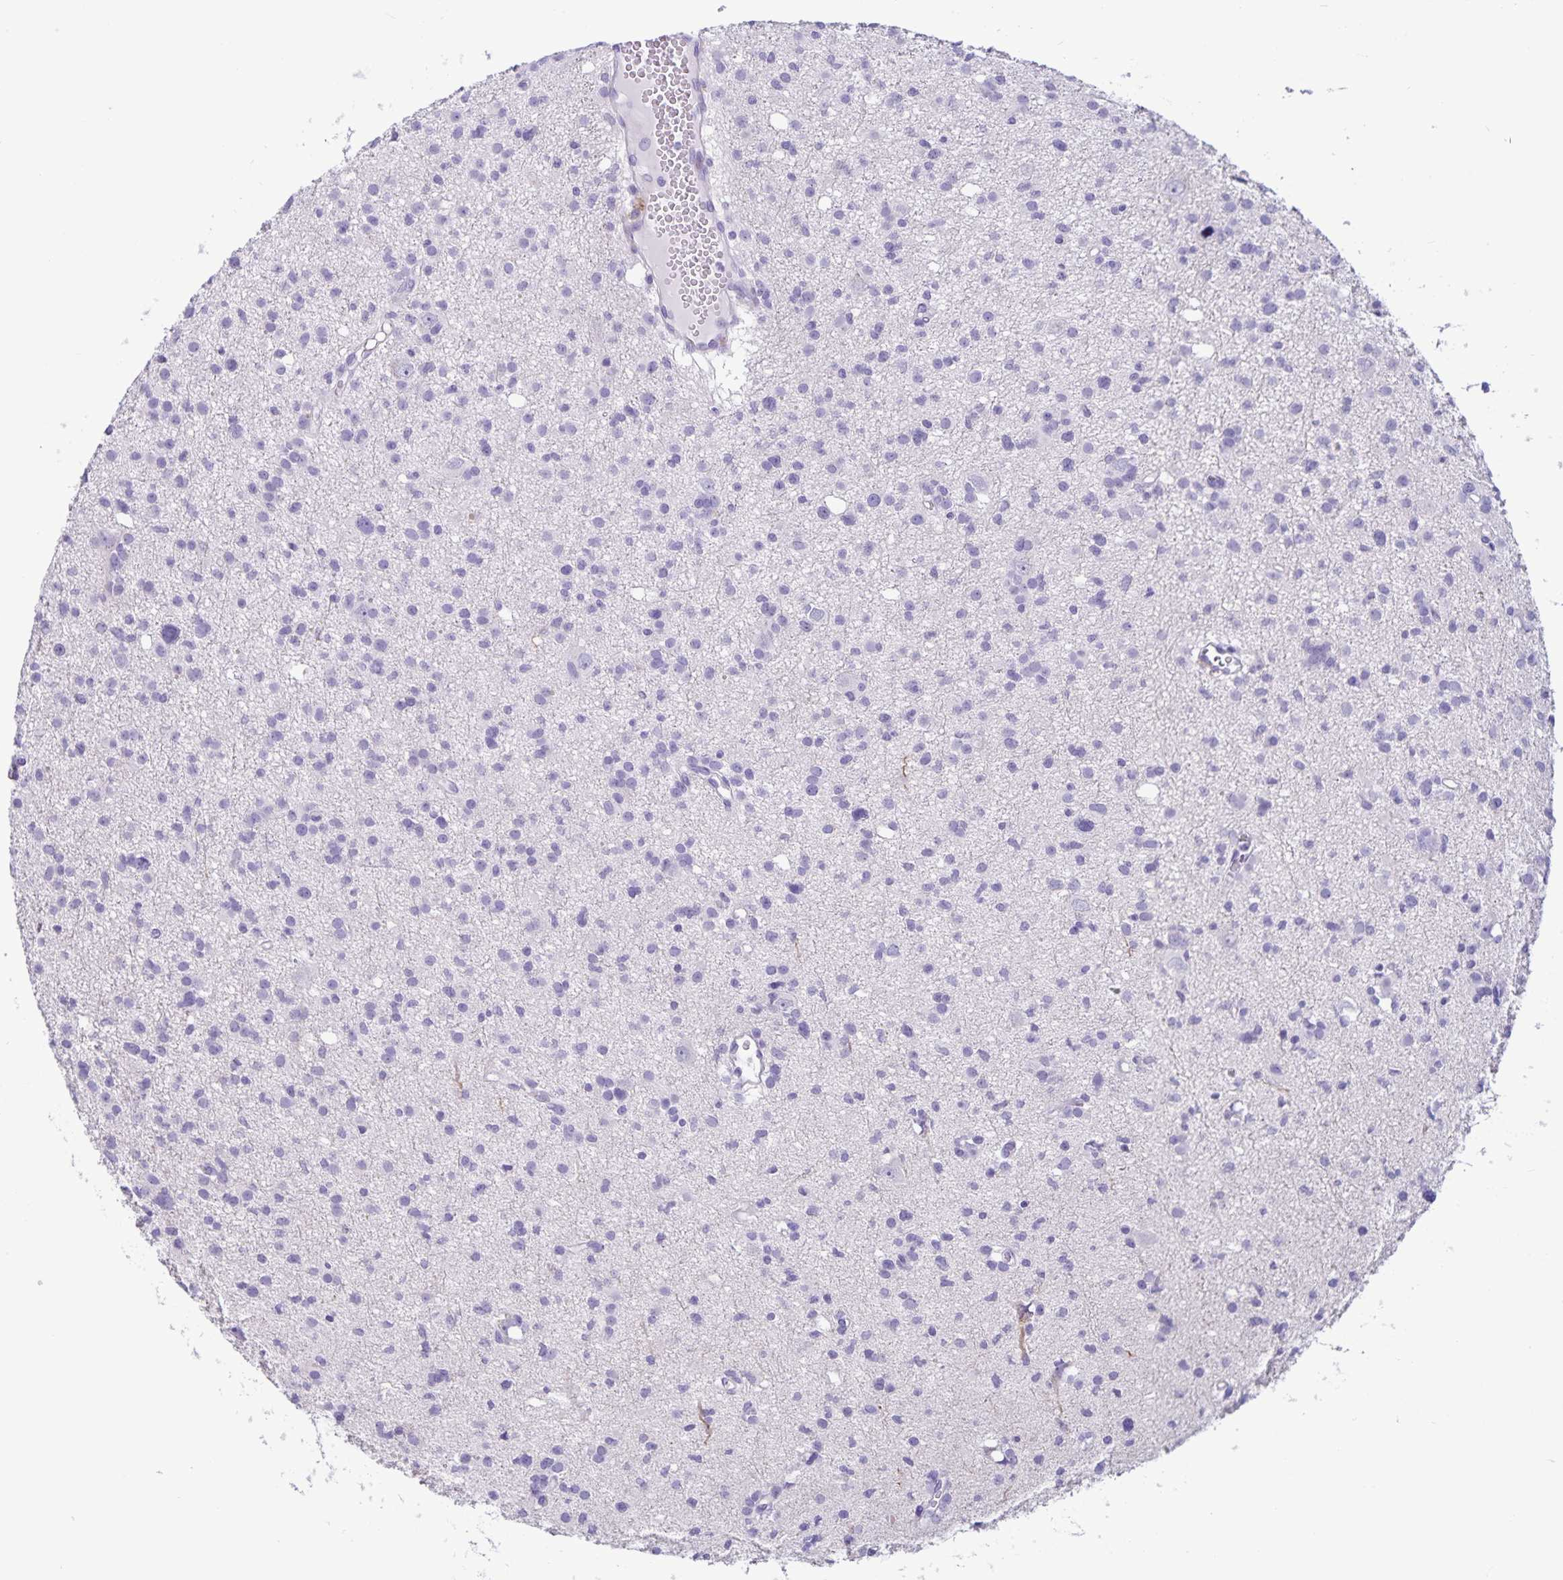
{"staining": {"intensity": "negative", "quantity": "none", "location": "none"}, "tissue": "glioma", "cell_type": "Tumor cells", "image_type": "cancer", "snomed": [{"axis": "morphology", "description": "Glioma, malignant, High grade"}, {"axis": "topography", "description": "Brain"}], "caption": "Tumor cells show no significant protein staining in glioma.", "gene": "IBTK", "patient": {"sex": "male", "age": 23}}